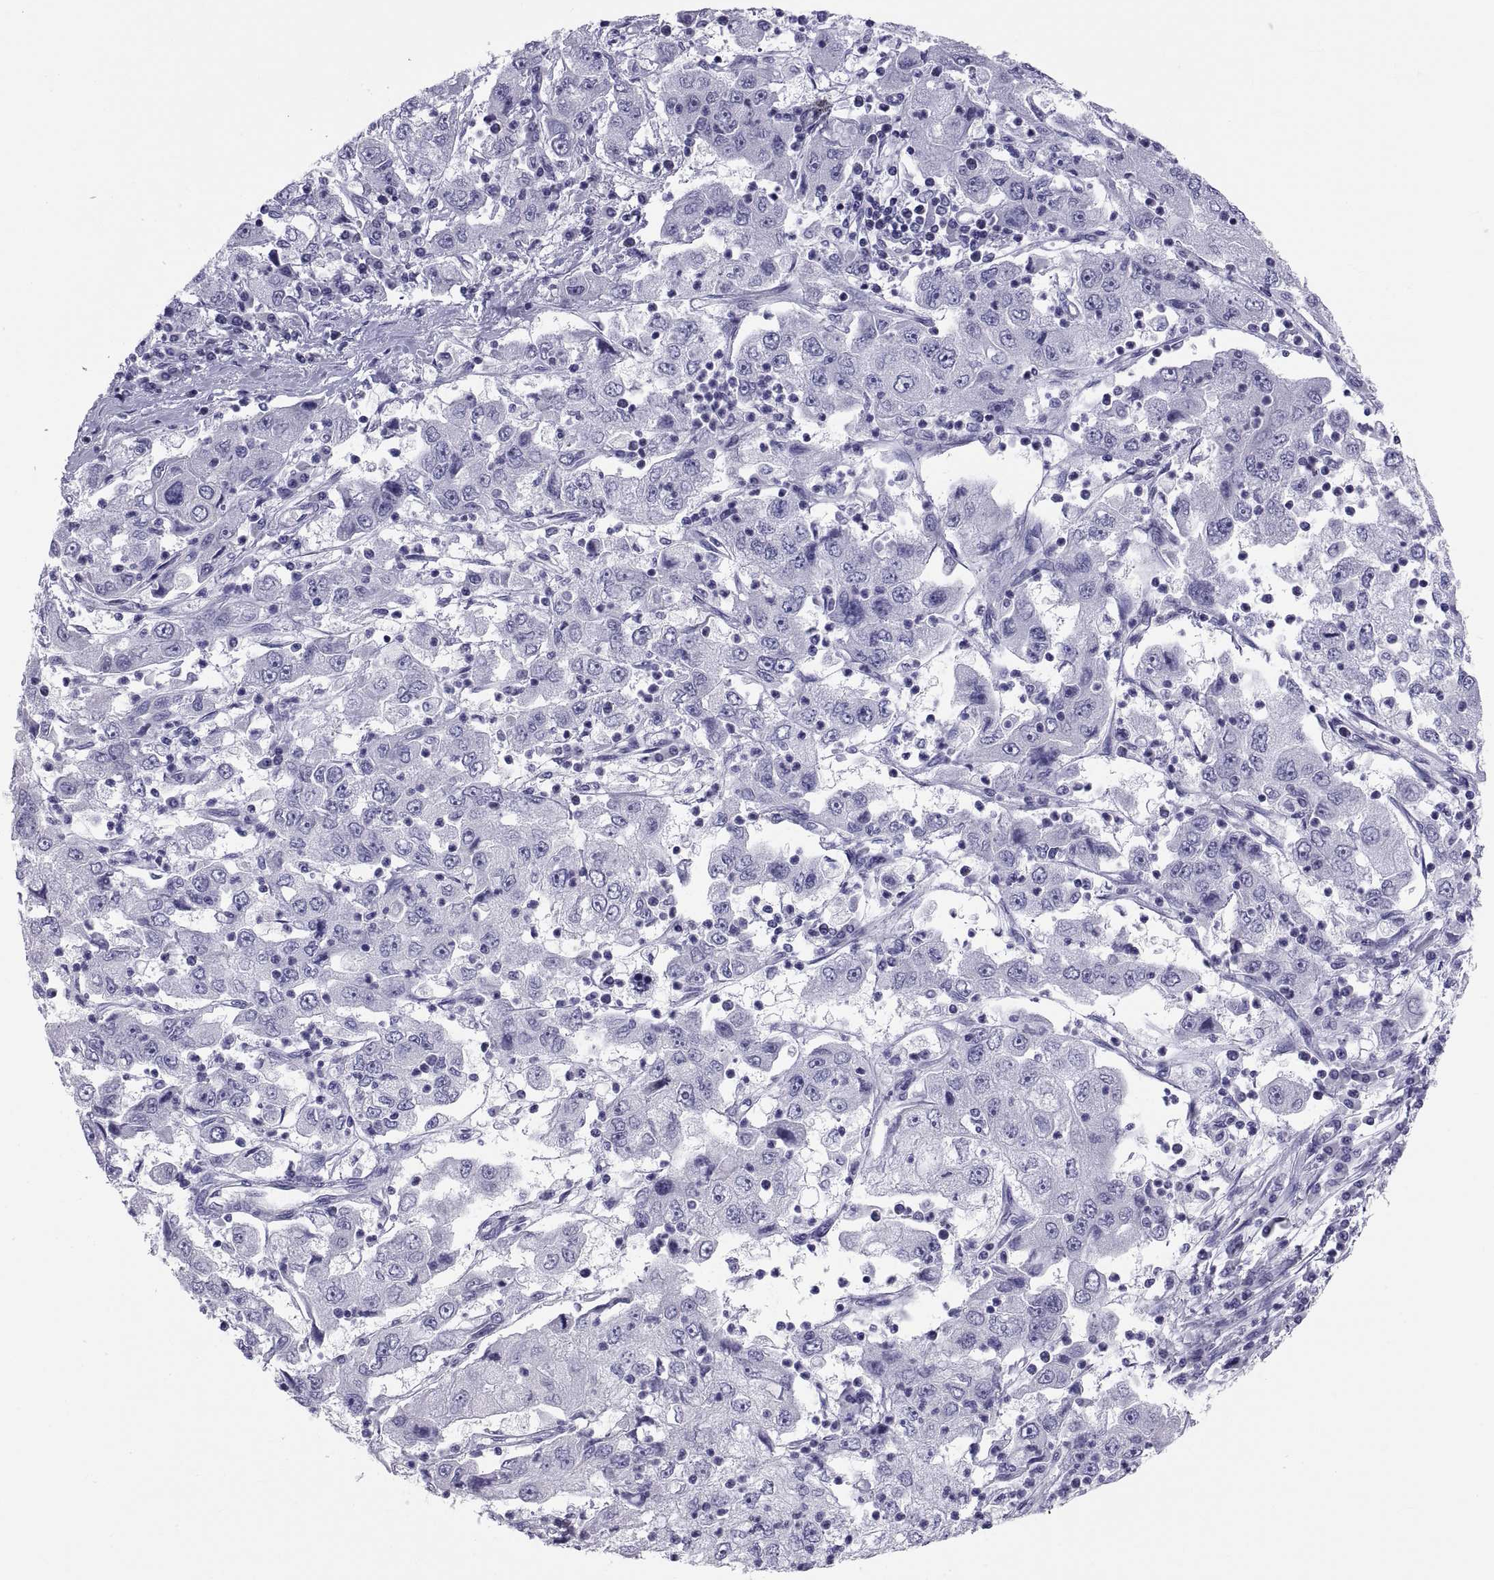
{"staining": {"intensity": "negative", "quantity": "none", "location": "none"}, "tissue": "cervical cancer", "cell_type": "Tumor cells", "image_type": "cancer", "snomed": [{"axis": "morphology", "description": "Squamous cell carcinoma, NOS"}, {"axis": "topography", "description": "Cervix"}], "caption": "Protein analysis of cervical squamous cell carcinoma shows no significant positivity in tumor cells. (DAB IHC with hematoxylin counter stain).", "gene": "RNASE12", "patient": {"sex": "female", "age": 36}}